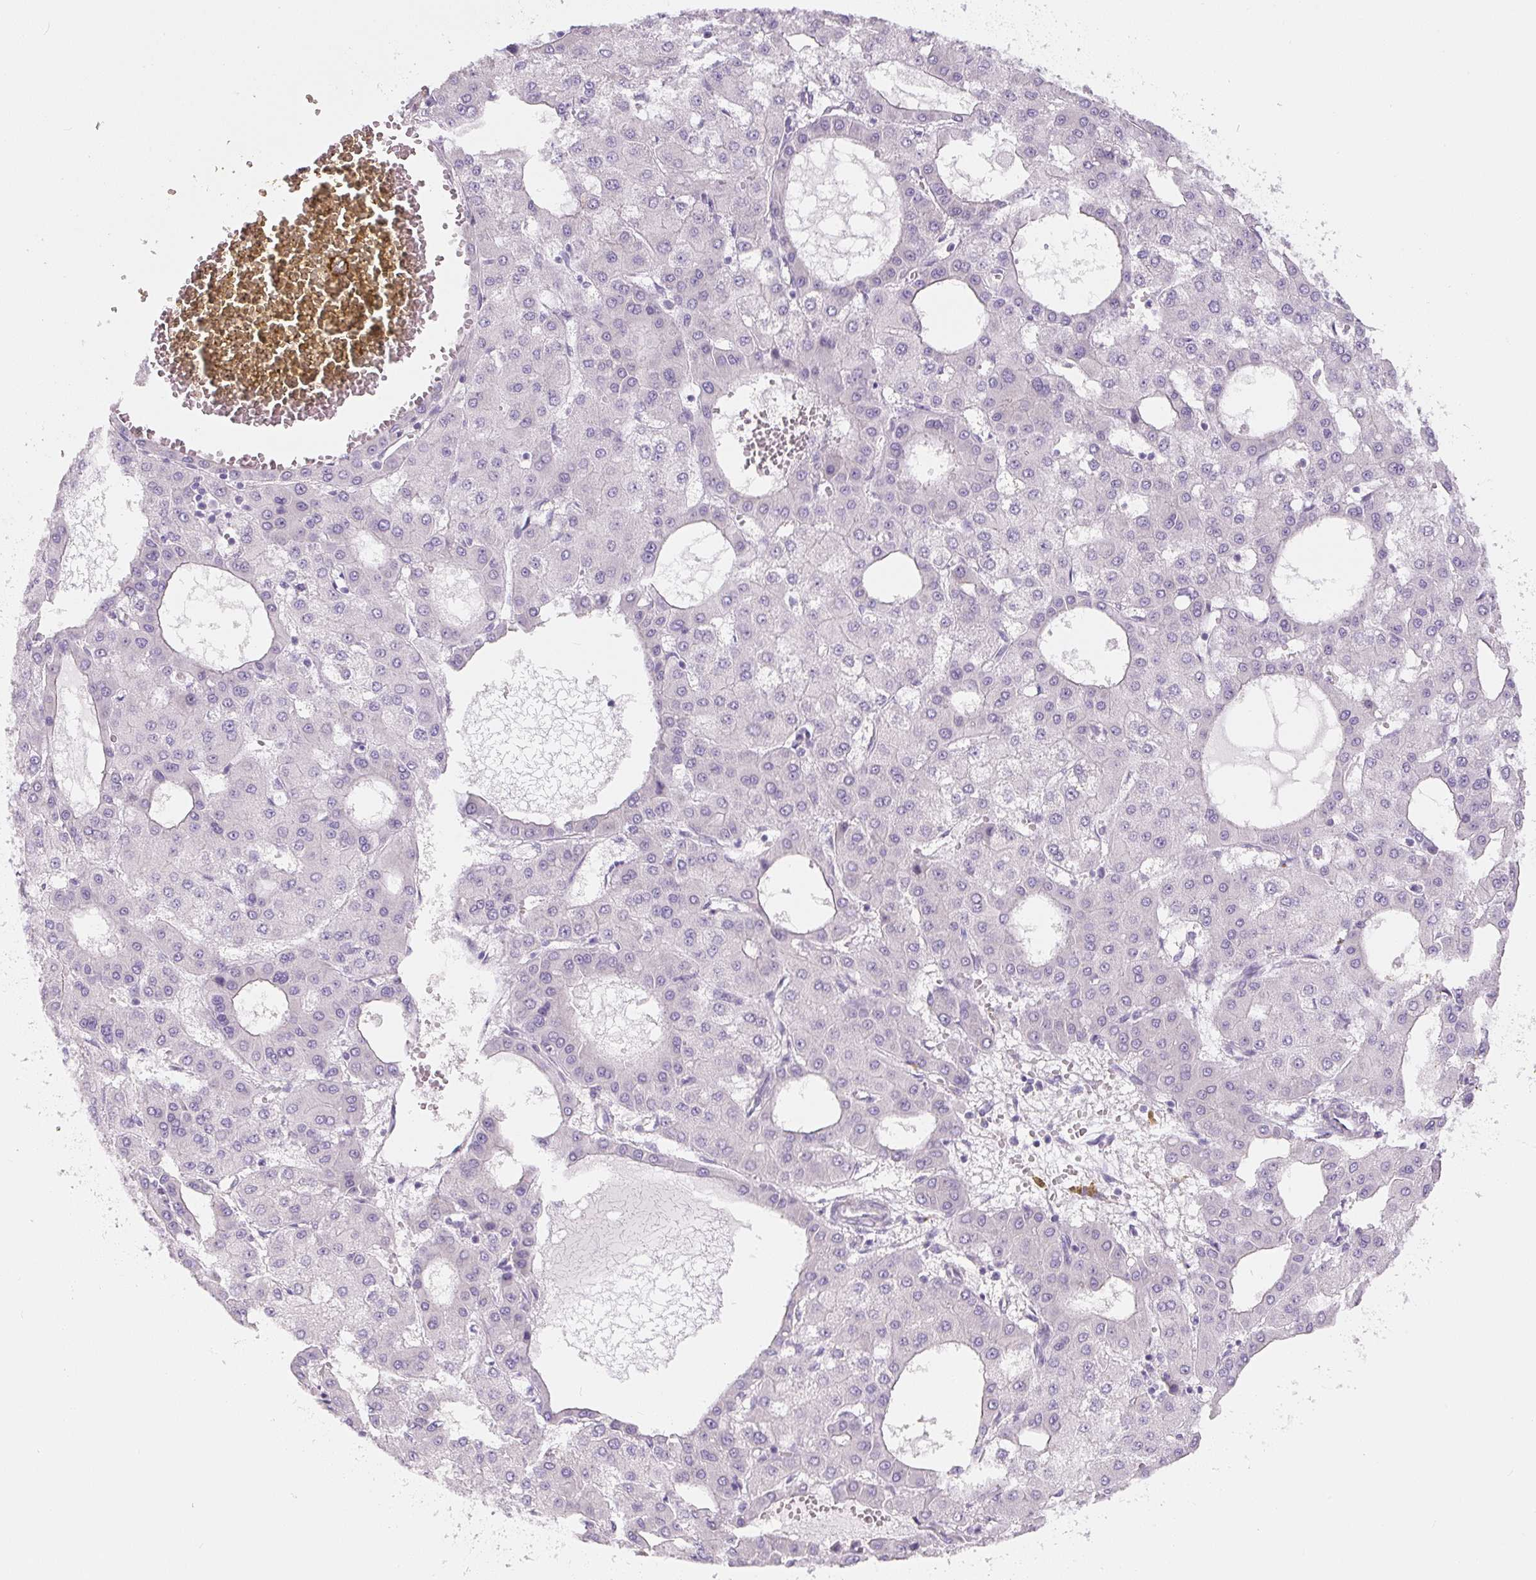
{"staining": {"intensity": "negative", "quantity": "none", "location": "none"}, "tissue": "liver cancer", "cell_type": "Tumor cells", "image_type": "cancer", "snomed": [{"axis": "morphology", "description": "Carcinoma, Hepatocellular, NOS"}, {"axis": "topography", "description": "Liver"}], "caption": "Liver hepatocellular carcinoma was stained to show a protein in brown. There is no significant expression in tumor cells.", "gene": "PWWP3B", "patient": {"sex": "male", "age": 47}}